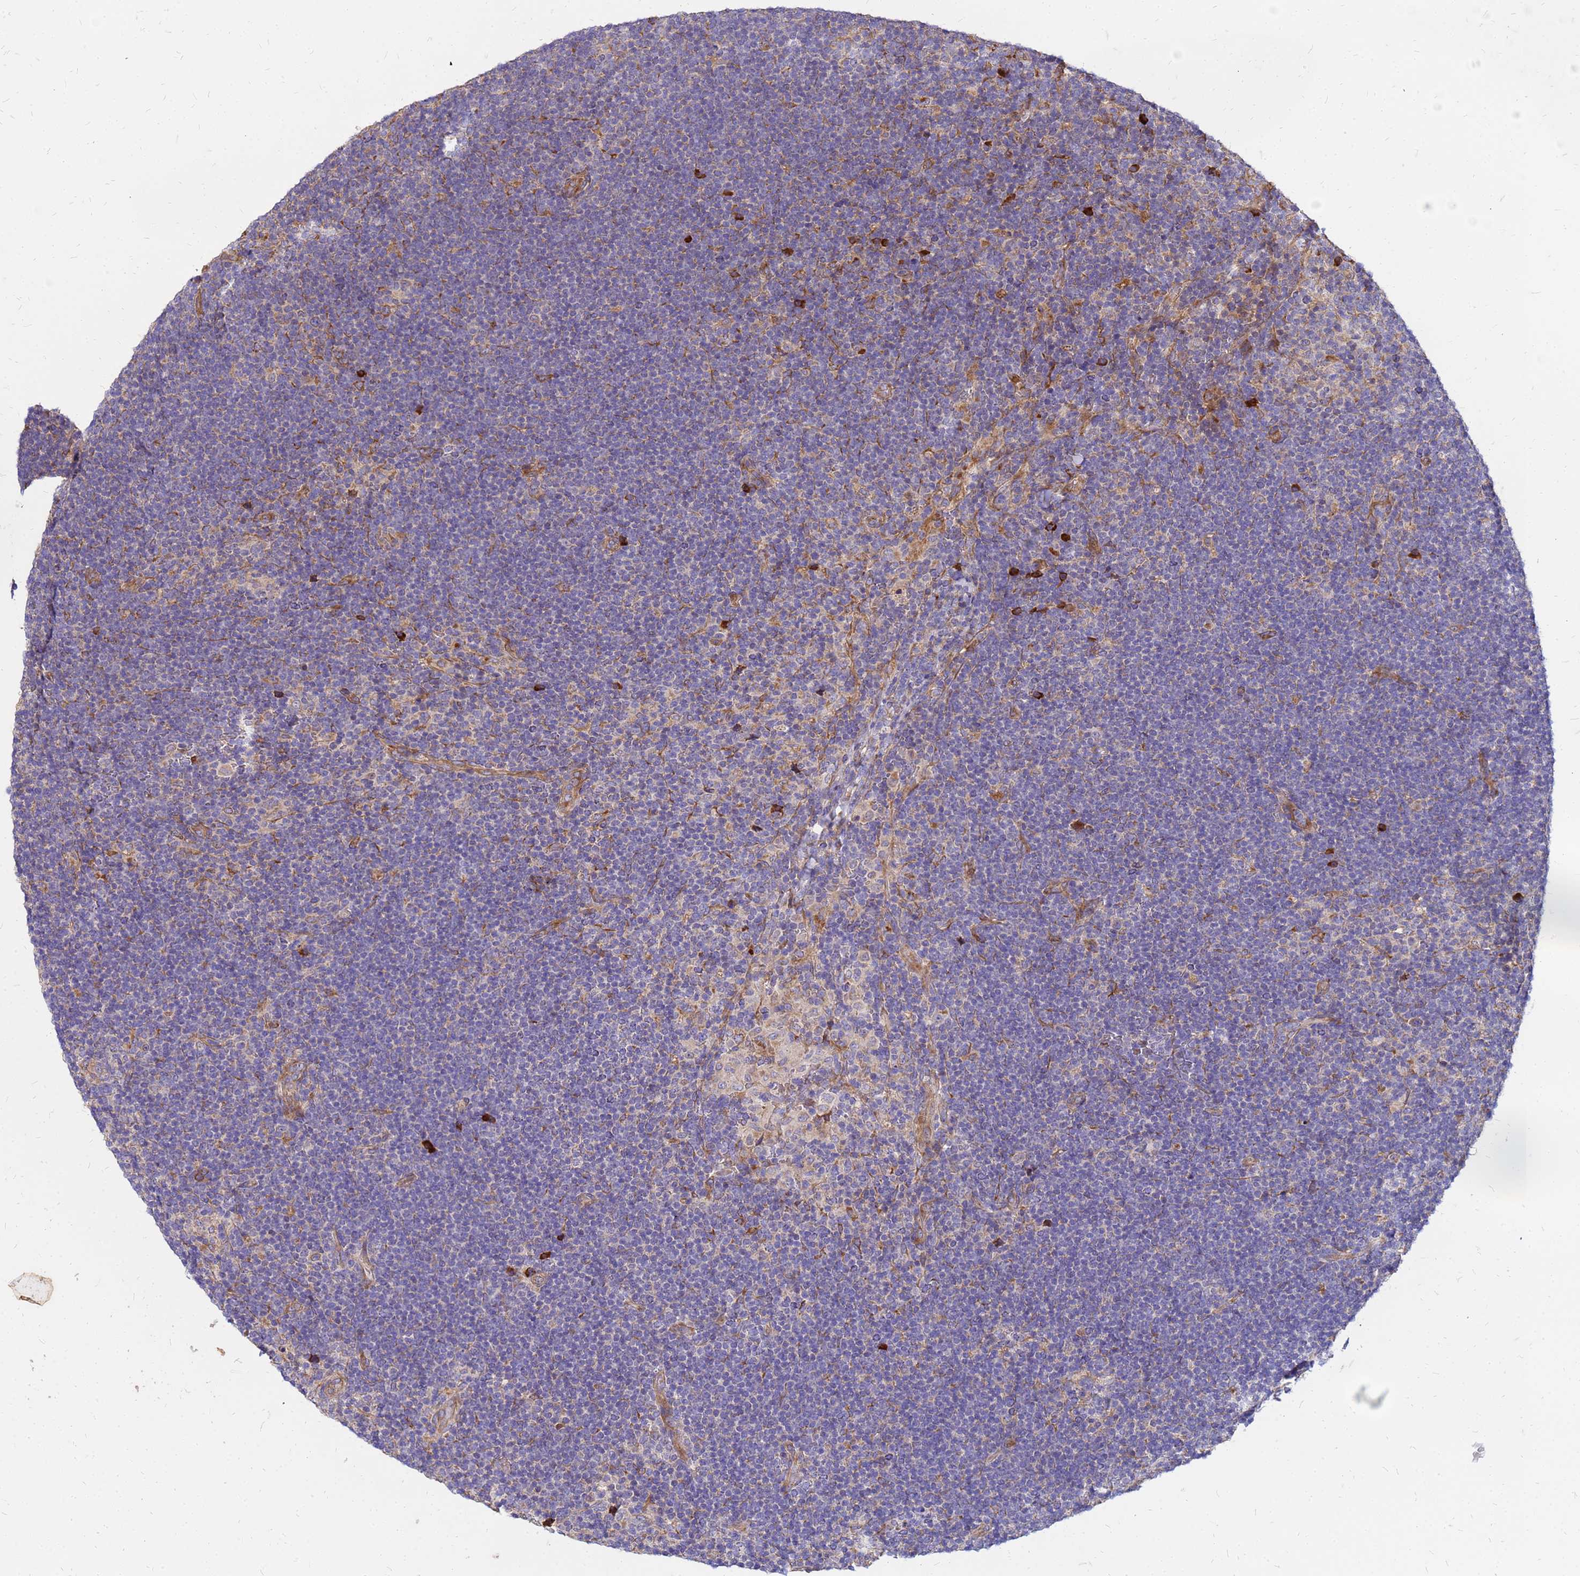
{"staining": {"intensity": "moderate", "quantity": ">75%", "location": "cytoplasmic/membranous"}, "tissue": "lymphoma", "cell_type": "Tumor cells", "image_type": "cancer", "snomed": [{"axis": "morphology", "description": "Hodgkin's disease, NOS"}, {"axis": "topography", "description": "Lymph node"}], "caption": "IHC image of lymphoma stained for a protein (brown), which shows medium levels of moderate cytoplasmic/membranous positivity in about >75% of tumor cells.", "gene": "VMO1", "patient": {"sex": "female", "age": 57}}